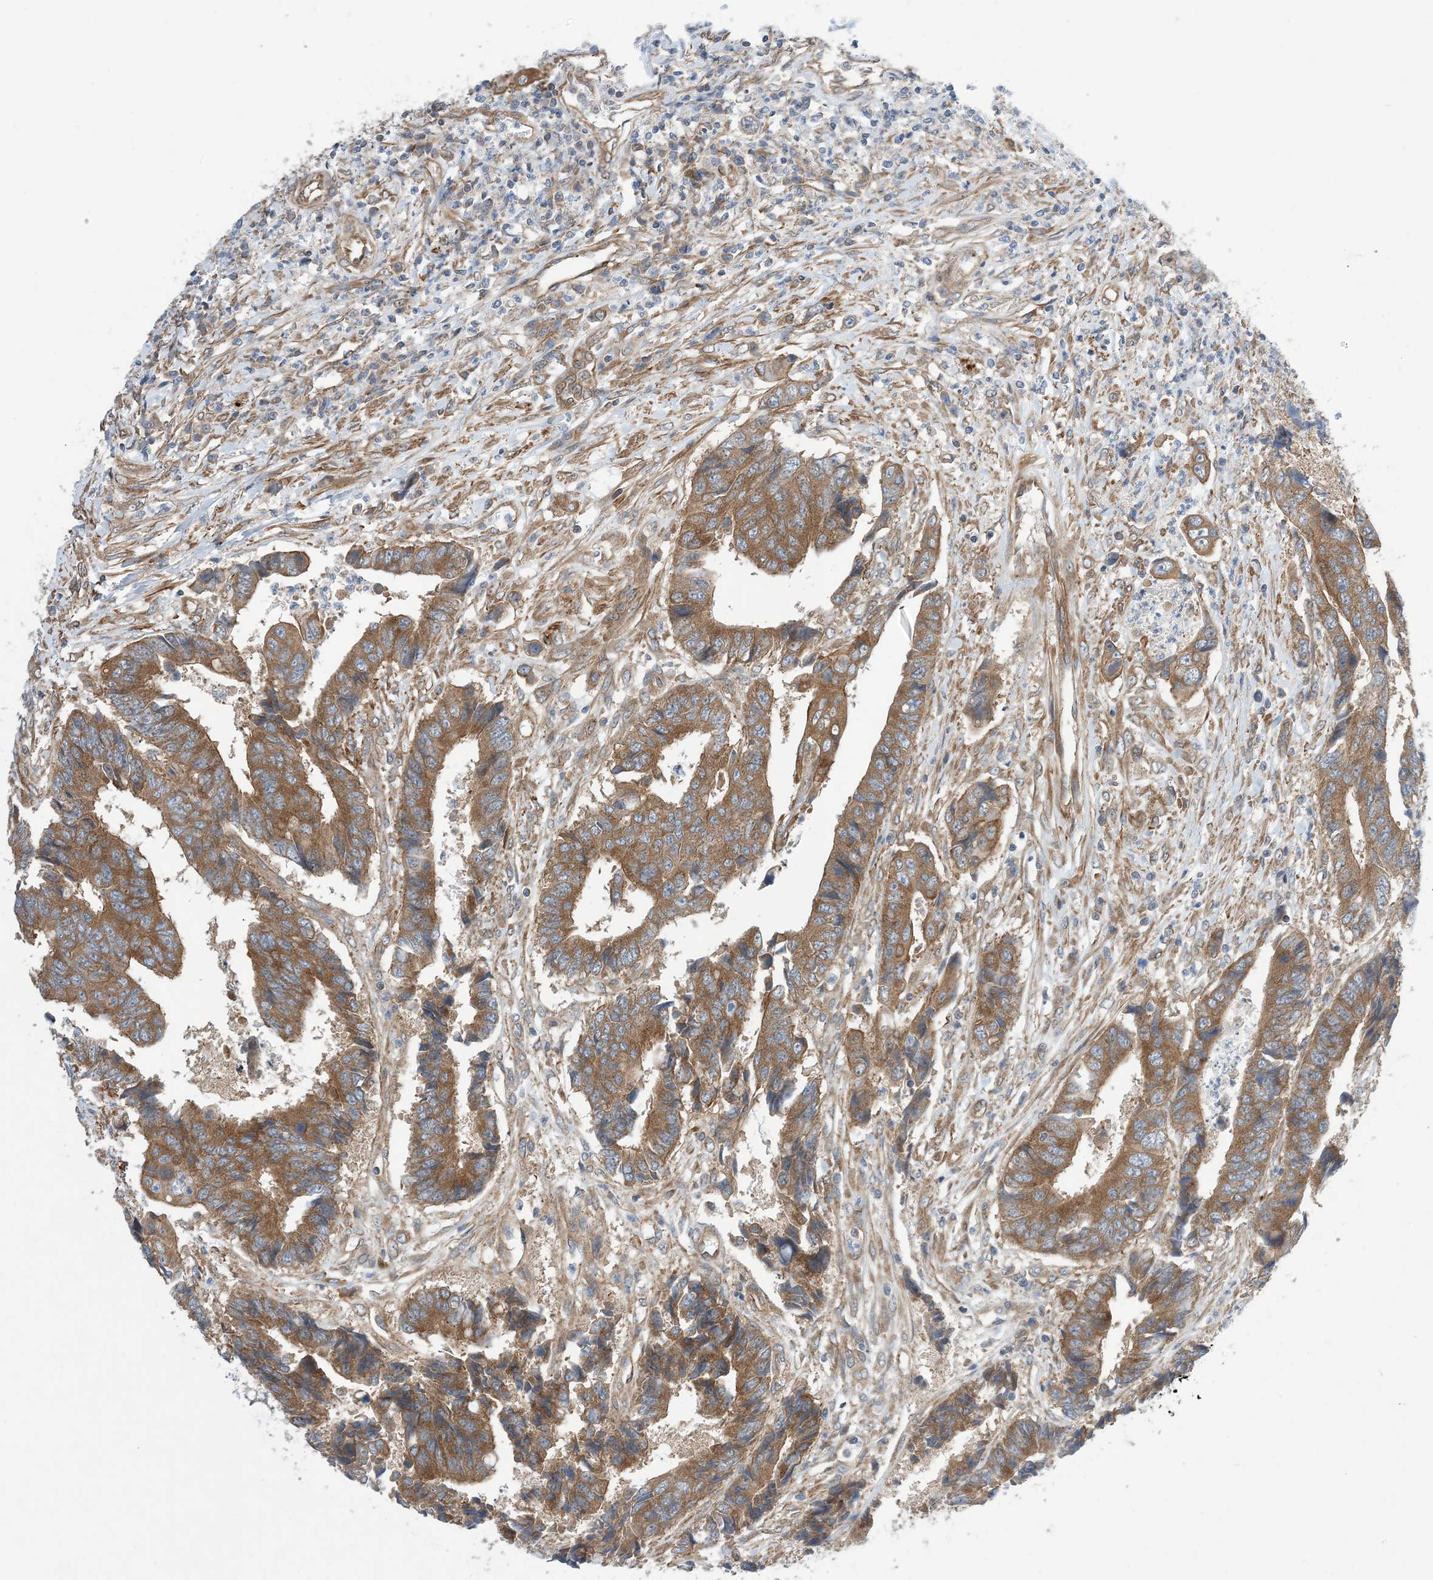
{"staining": {"intensity": "moderate", "quantity": ">75%", "location": "cytoplasmic/membranous"}, "tissue": "colorectal cancer", "cell_type": "Tumor cells", "image_type": "cancer", "snomed": [{"axis": "morphology", "description": "Adenocarcinoma, NOS"}, {"axis": "topography", "description": "Rectum"}], "caption": "The histopathology image shows immunohistochemical staining of adenocarcinoma (colorectal). There is moderate cytoplasmic/membranous staining is identified in about >75% of tumor cells. (brown staining indicates protein expression, while blue staining denotes nuclei).", "gene": "EHBP1", "patient": {"sex": "male", "age": 84}}